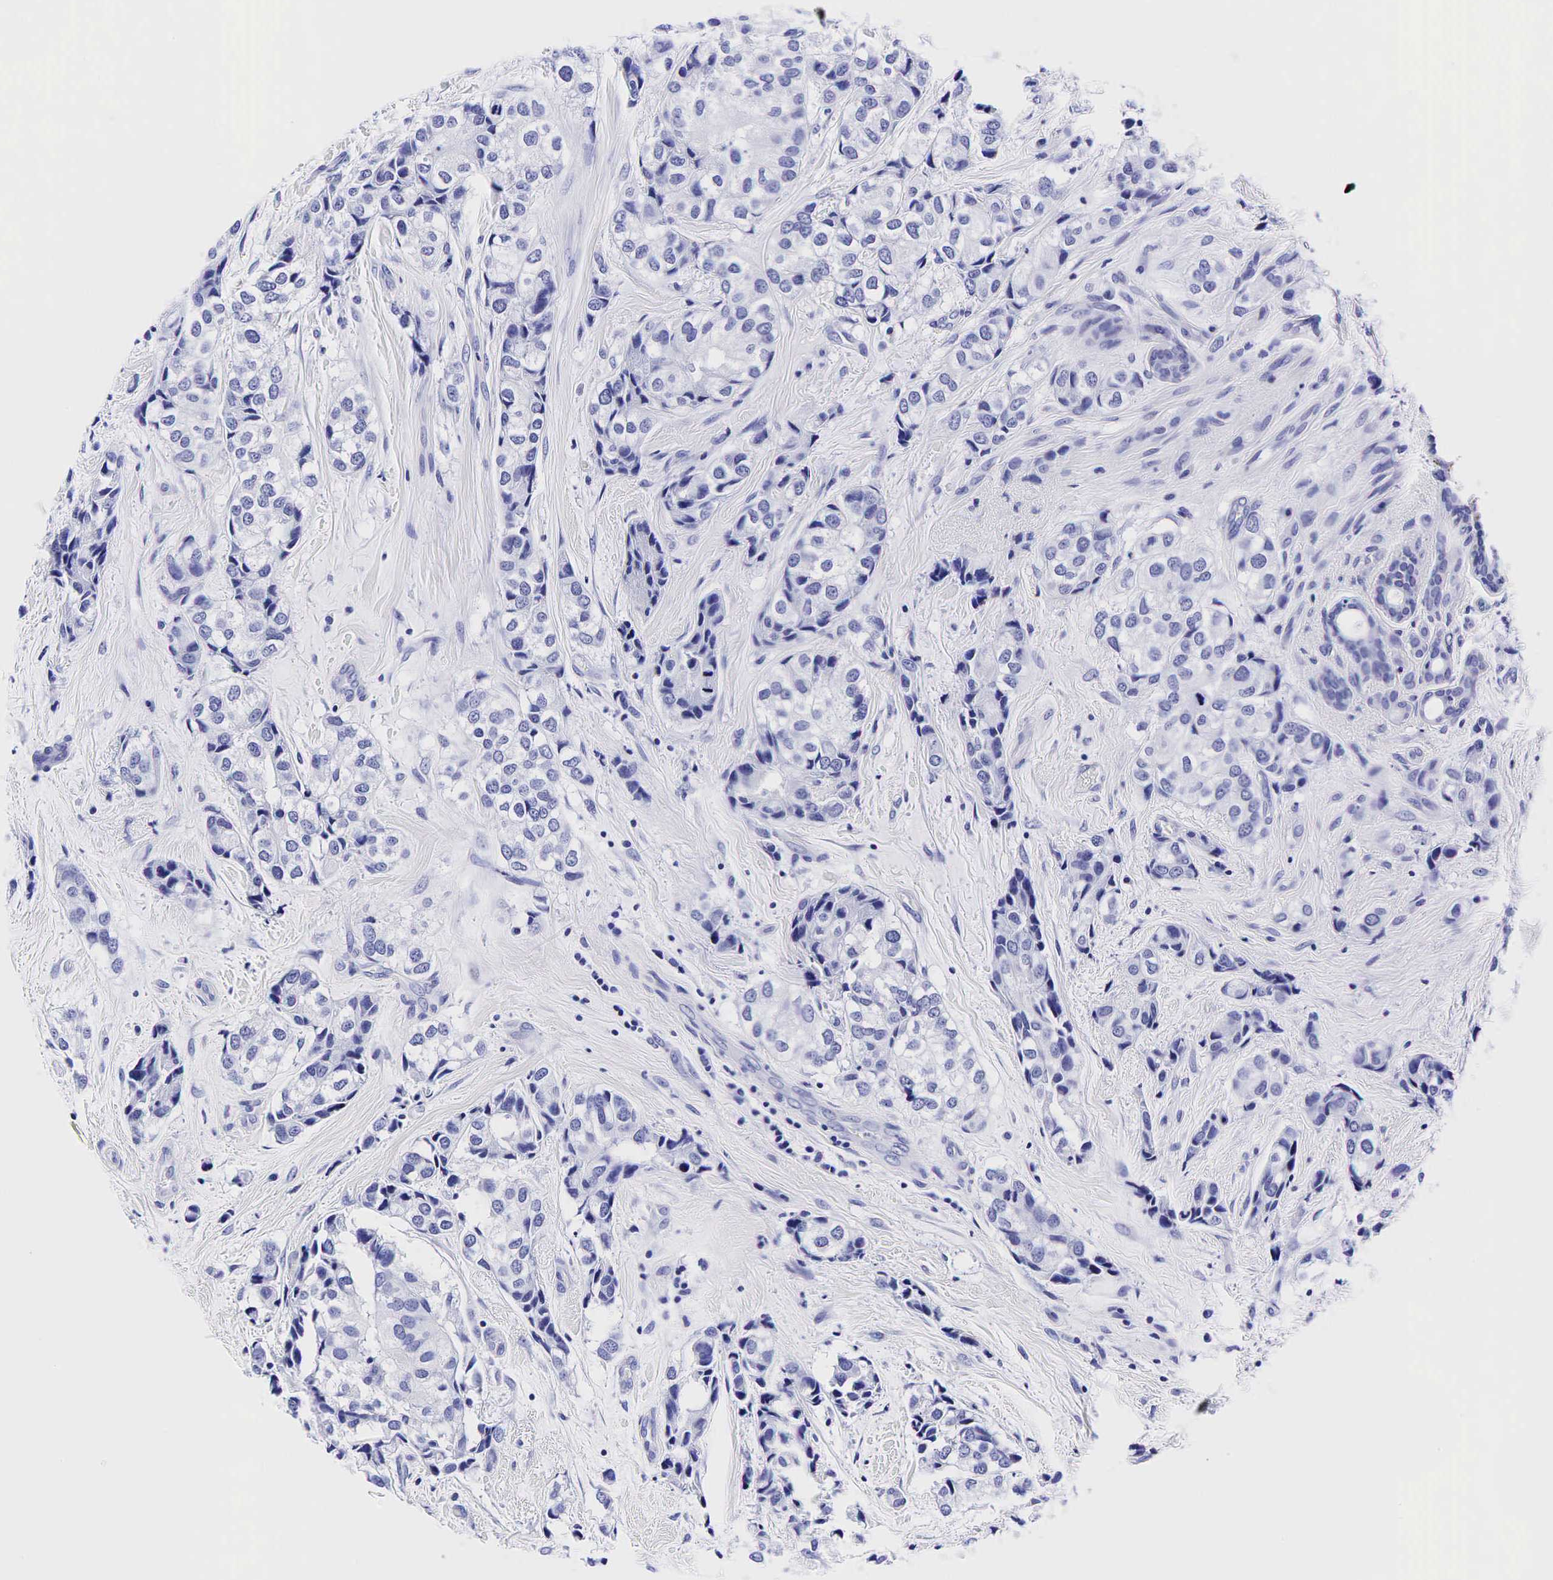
{"staining": {"intensity": "negative", "quantity": "none", "location": "none"}, "tissue": "breast cancer", "cell_type": "Tumor cells", "image_type": "cancer", "snomed": [{"axis": "morphology", "description": "Duct carcinoma"}, {"axis": "topography", "description": "Breast"}], "caption": "DAB (3,3'-diaminobenzidine) immunohistochemical staining of breast invasive ductal carcinoma reveals no significant staining in tumor cells.", "gene": "GCG", "patient": {"sex": "female", "age": 68}}